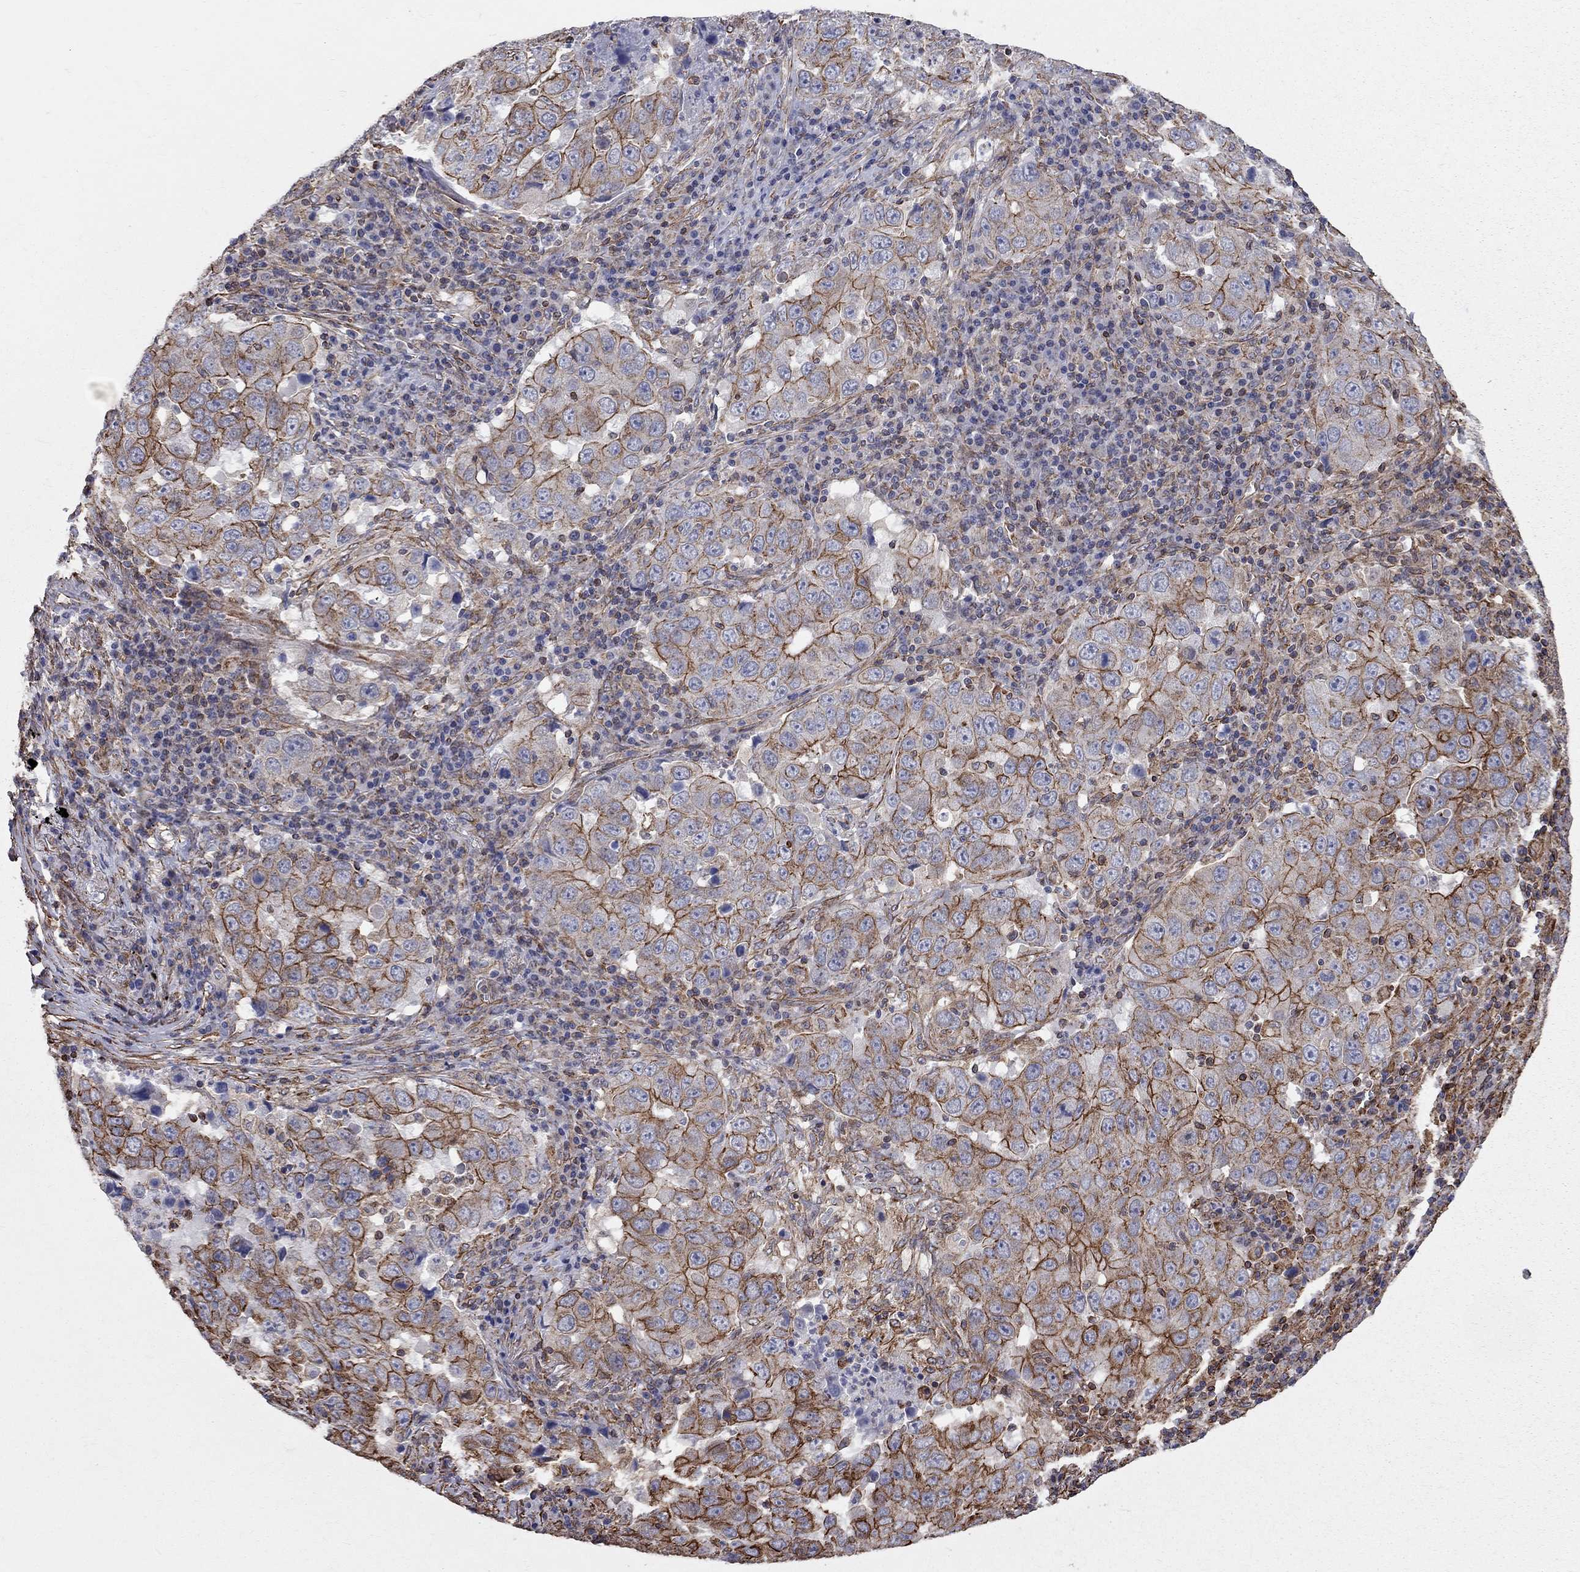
{"staining": {"intensity": "strong", "quantity": "25%-75%", "location": "cytoplasmic/membranous"}, "tissue": "lung cancer", "cell_type": "Tumor cells", "image_type": "cancer", "snomed": [{"axis": "morphology", "description": "Adenocarcinoma, NOS"}, {"axis": "topography", "description": "Lung"}], "caption": "There is high levels of strong cytoplasmic/membranous expression in tumor cells of lung cancer, as demonstrated by immunohistochemical staining (brown color).", "gene": "BICDL2", "patient": {"sex": "male", "age": 73}}